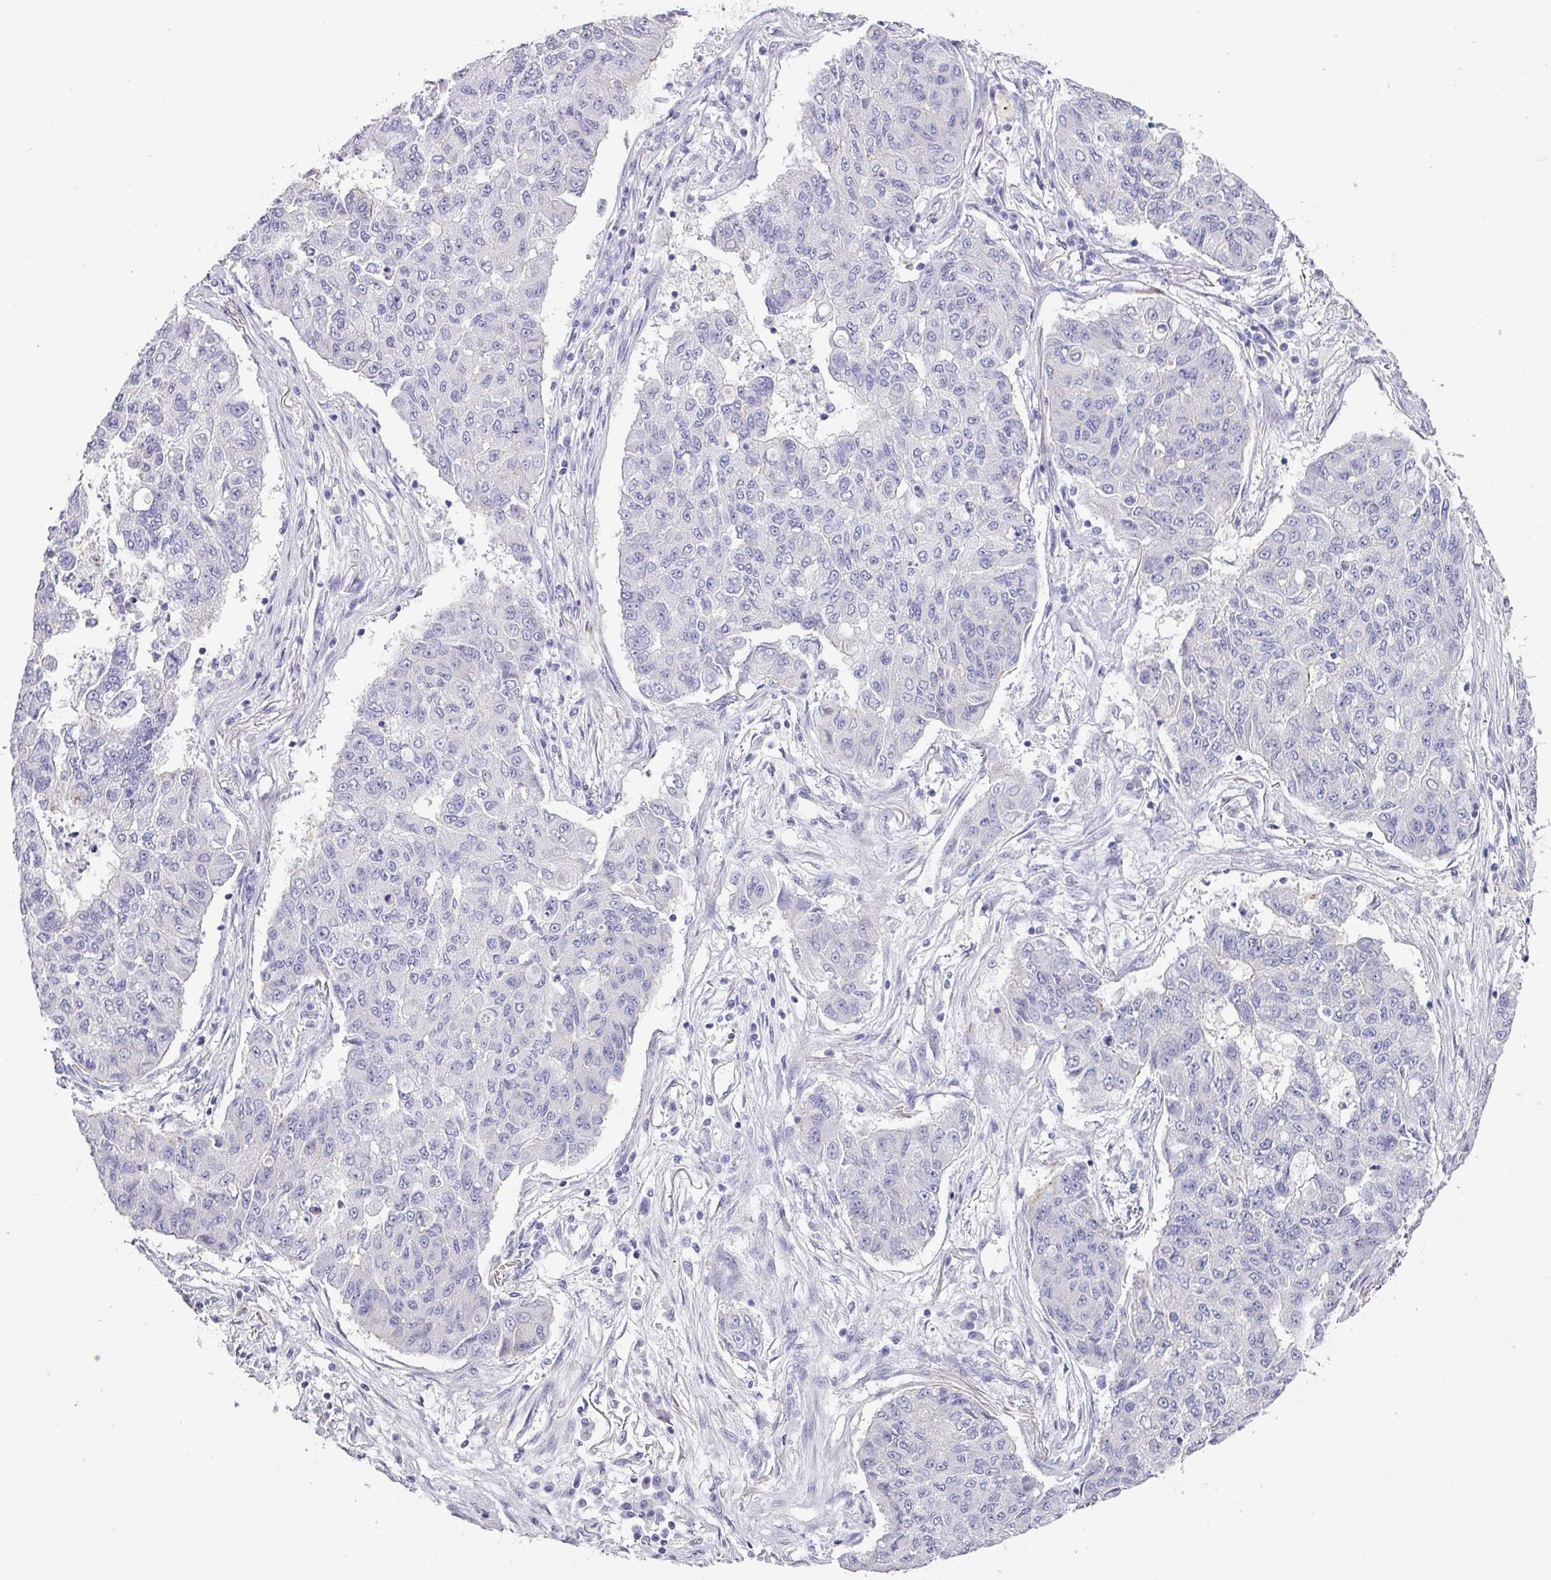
{"staining": {"intensity": "negative", "quantity": "none", "location": "none"}, "tissue": "lung cancer", "cell_type": "Tumor cells", "image_type": "cancer", "snomed": [{"axis": "morphology", "description": "Squamous cell carcinoma, NOS"}, {"axis": "topography", "description": "Lung"}], "caption": "This histopathology image is of lung cancer stained with immunohistochemistry to label a protein in brown with the nuclei are counter-stained blue. There is no positivity in tumor cells.", "gene": "ANKRD29", "patient": {"sex": "male", "age": 74}}